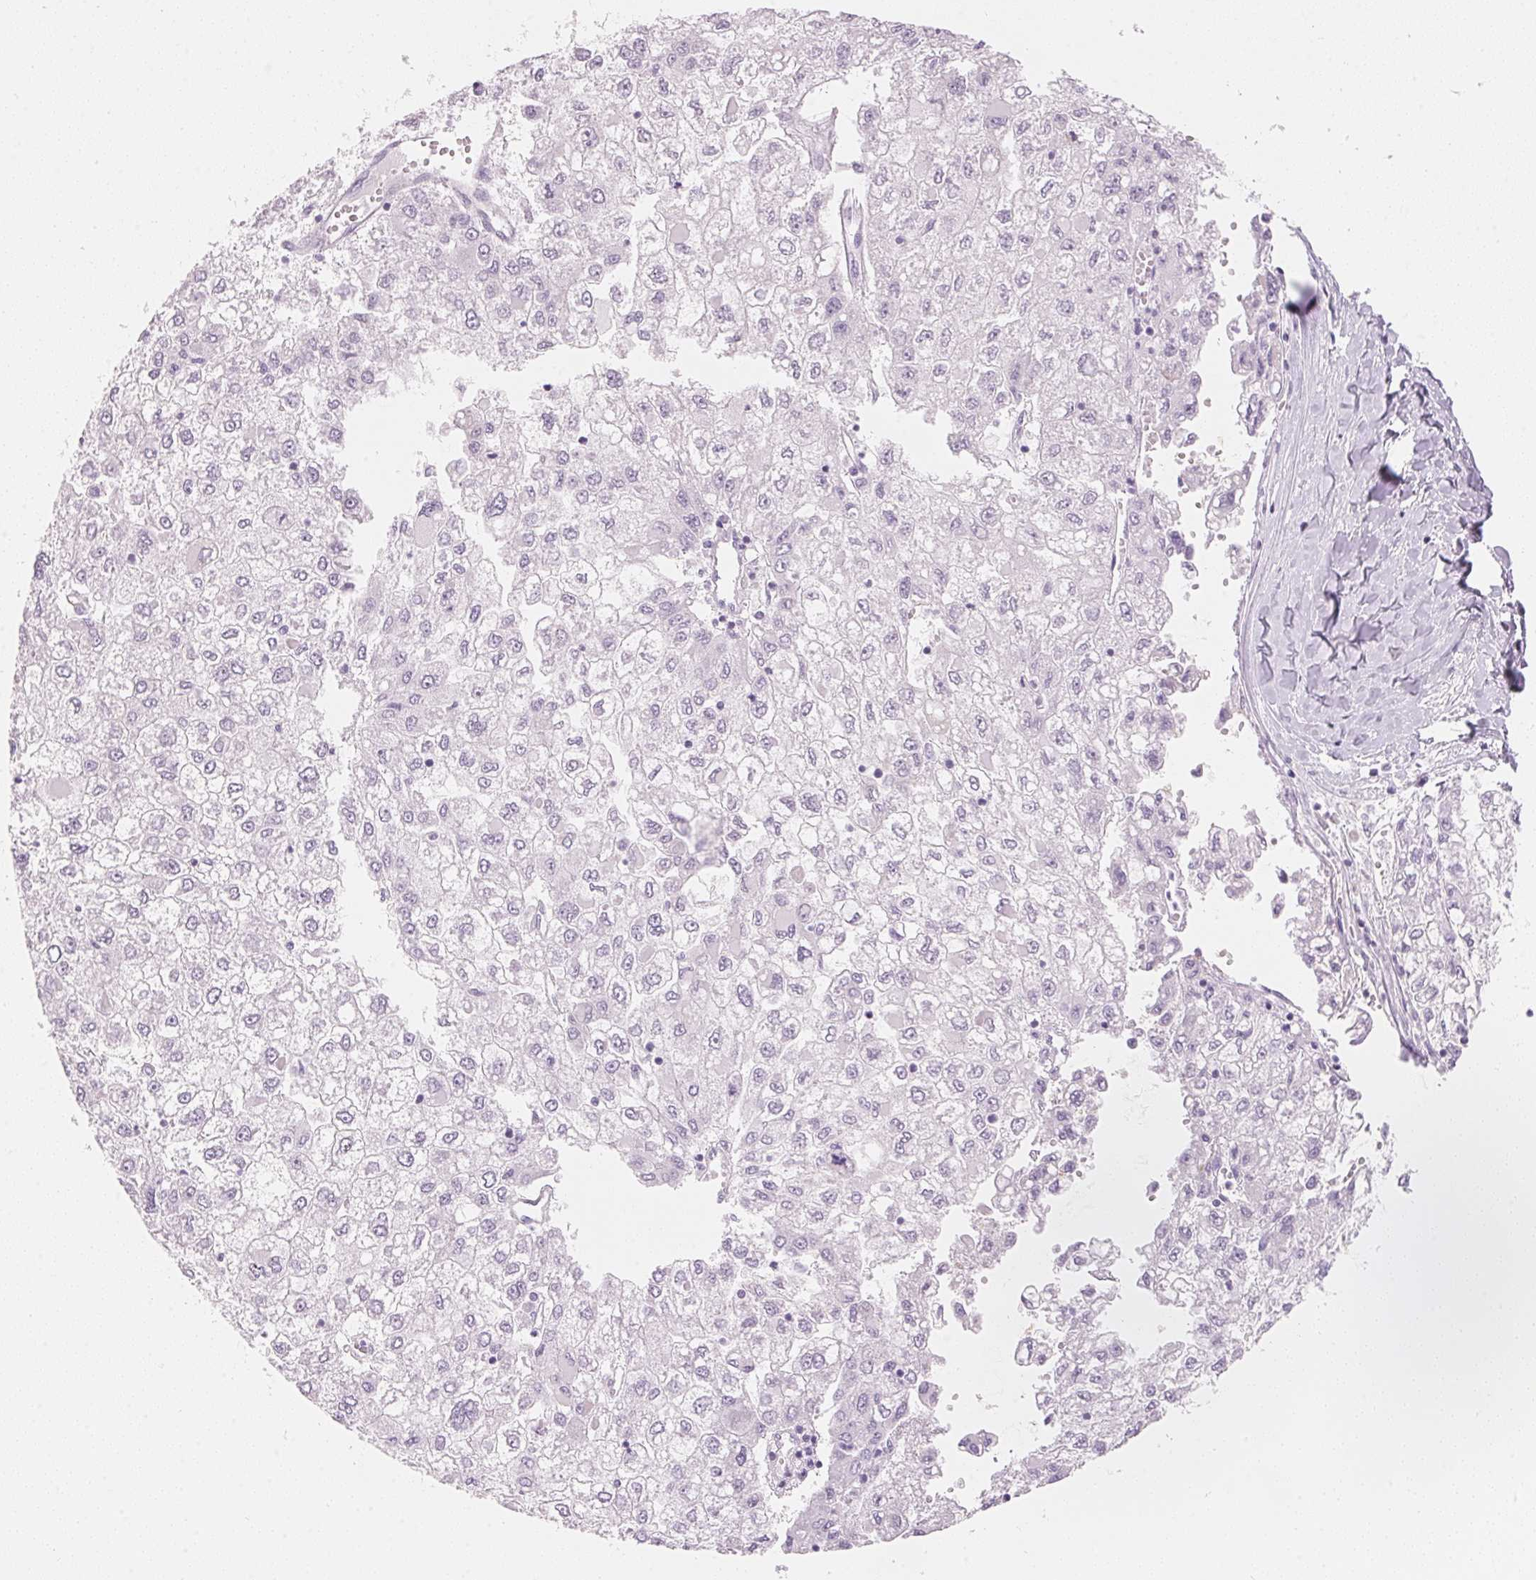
{"staining": {"intensity": "negative", "quantity": "none", "location": "none"}, "tissue": "liver cancer", "cell_type": "Tumor cells", "image_type": "cancer", "snomed": [{"axis": "morphology", "description": "Carcinoma, Hepatocellular, NOS"}, {"axis": "topography", "description": "Liver"}], "caption": "Tumor cells show no significant positivity in liver cancer (hepatocellular carcinoma).", "gene": "HOXB13", "patient": {"sex": "male", "age": 40}}